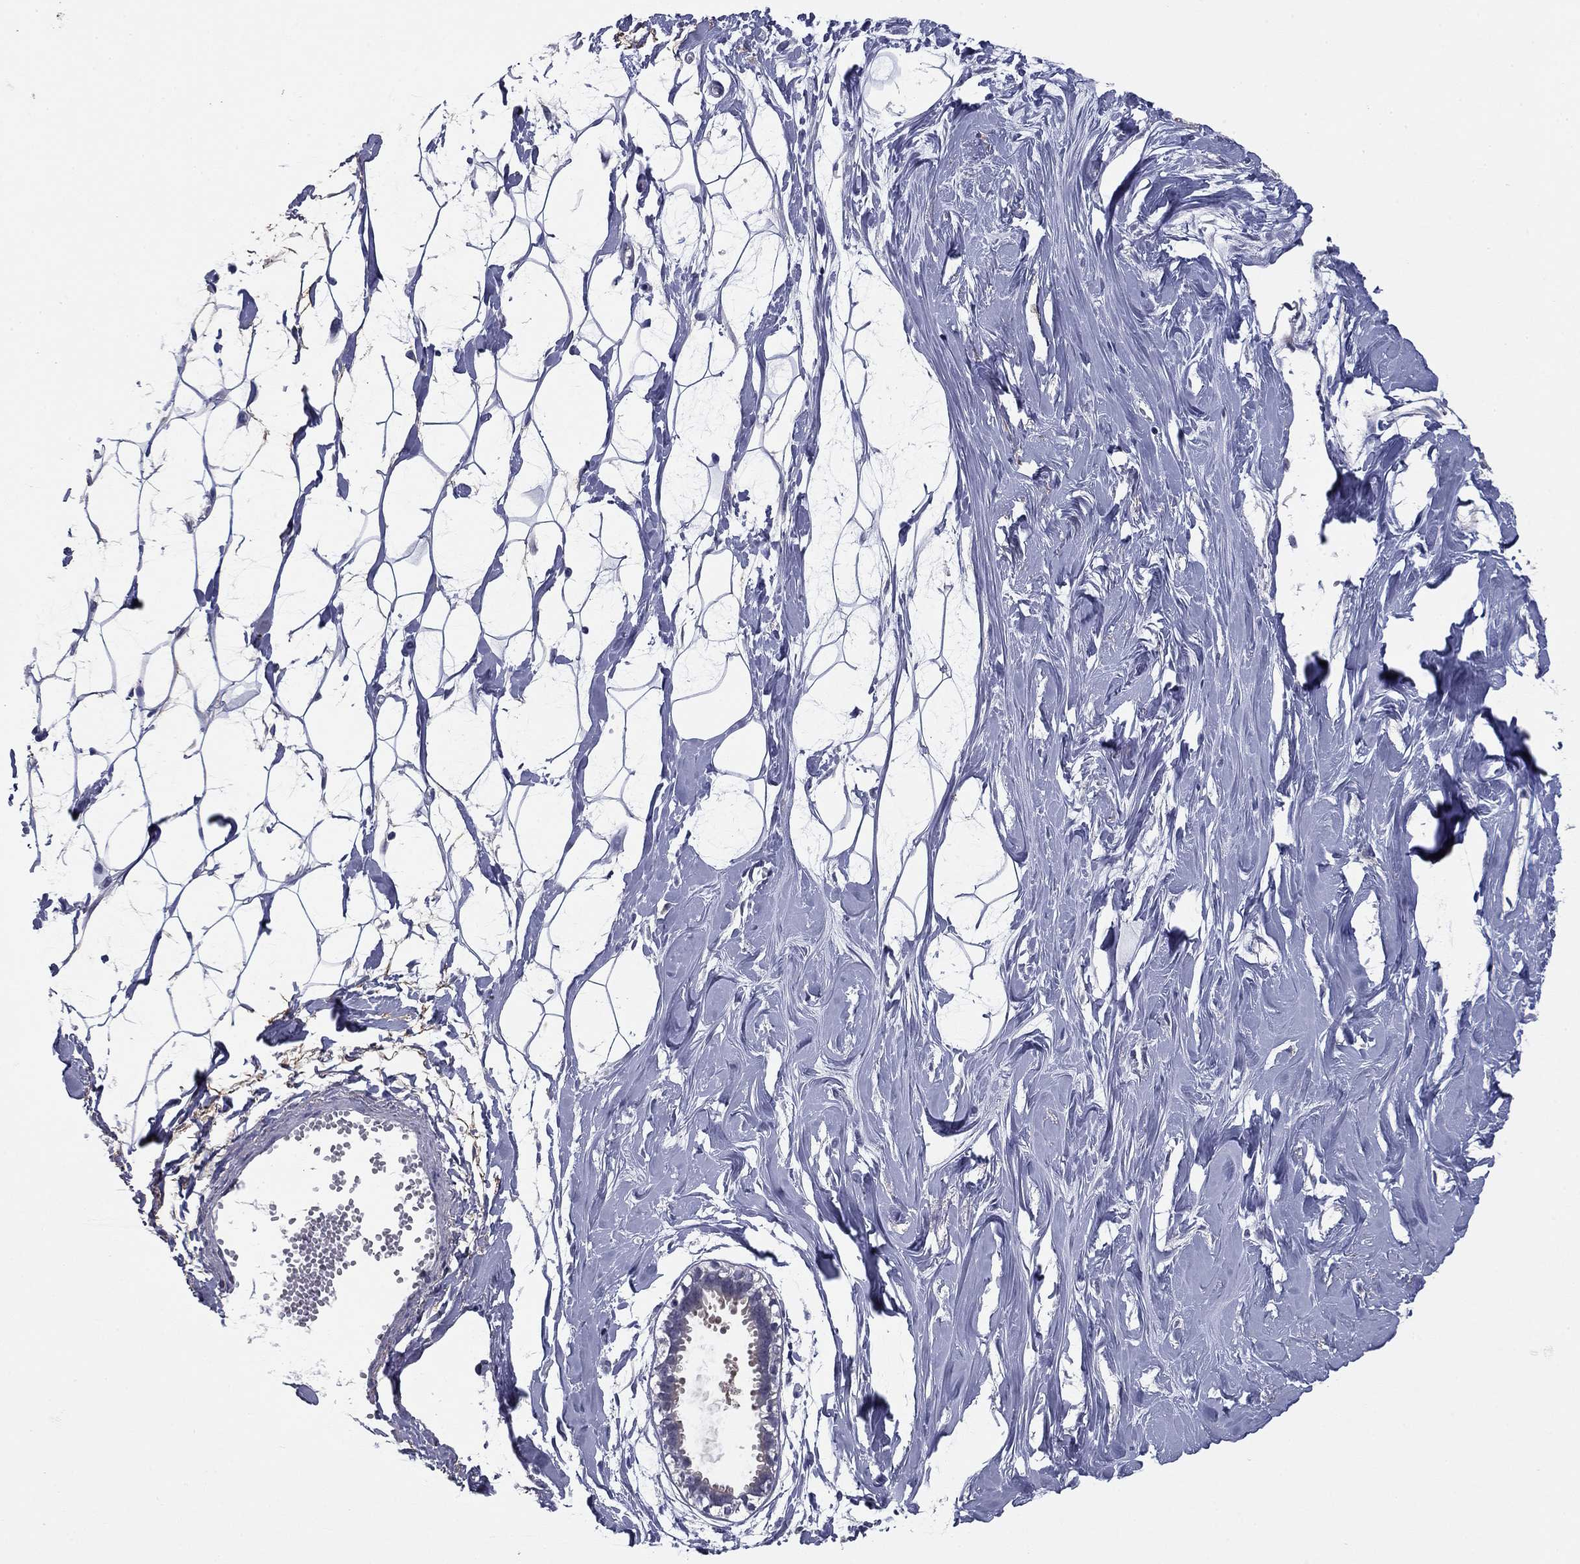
{"staining": {"intensity": "negative", "quantity": "none", "location": "none"}, "tissue": "breast", "cell_type": "Adipocytes", "image_type": "normal", "snomed": [{"axis": "morphology", "description": "Normal tissue, NOS"}, {"axis": "topography", "description": "Breast"}], "caption": "An IHC photomicrograph of normal breast is shown. There is no staining in adipocytes of breast.", "gene": "REXO5", "patient": {"sex": "female", "age": 49}}